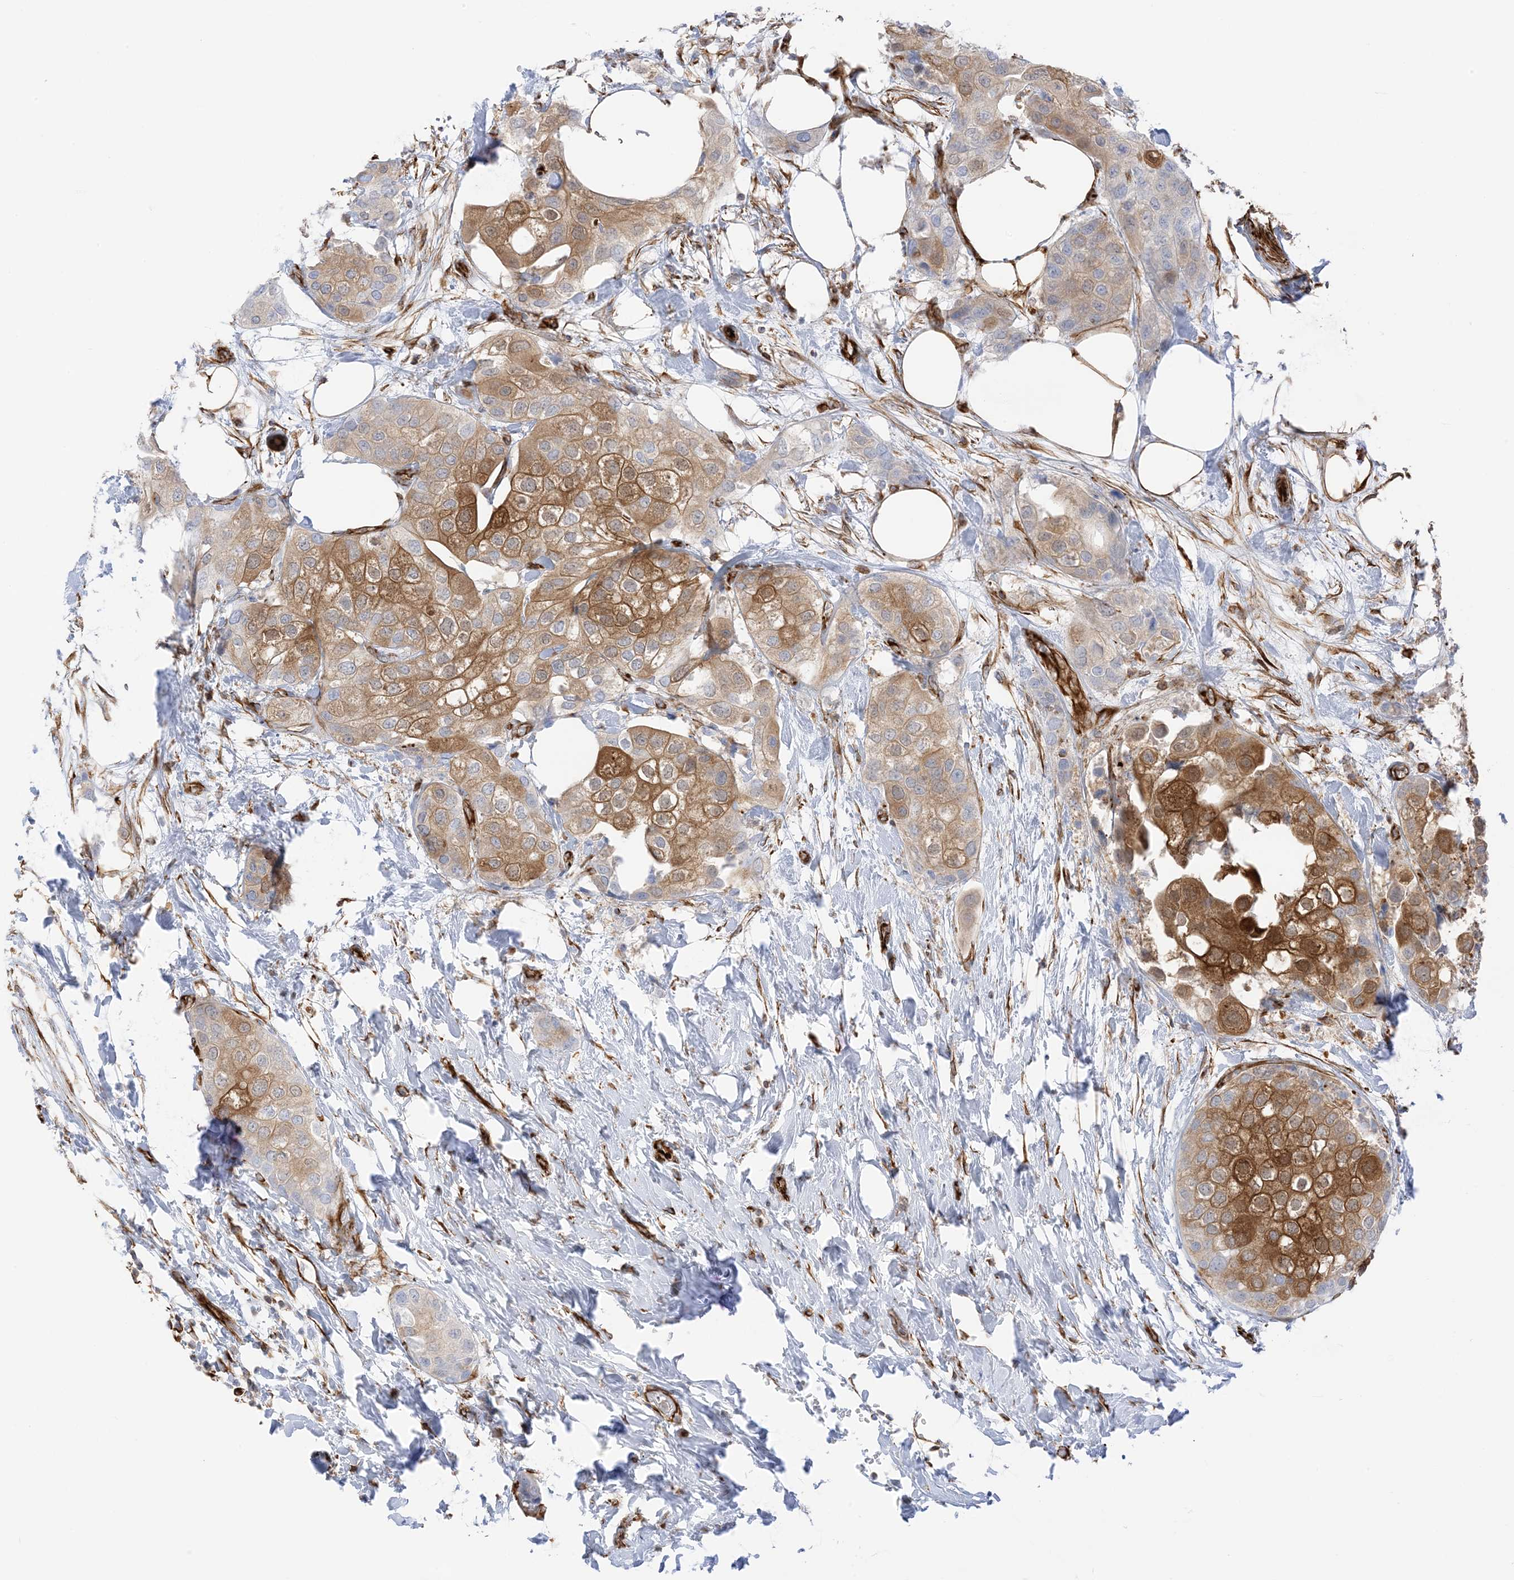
{"staining": {"intensity": "moderate", "quantity": "25%-75%", "location": "cytoplasmic/membranous"}, "tissue": "urothelial cancer", "cell_type": "Tumor cells", "image_type": "cancer", "snomed": [{"axis": "morphology", "description": "Urothelial carcinoma, High grade"}, {"axis": "topography", "description": "Urinary bladder"}], "caption": "Human urothelial cancer stained for a protein (brown) exhibits moderate cytoplasmic/membranous positive staining in approximately 25%-75% of tumor cells.", "gene": "PID1", "patient": {"sex": "male", "age": 64}}